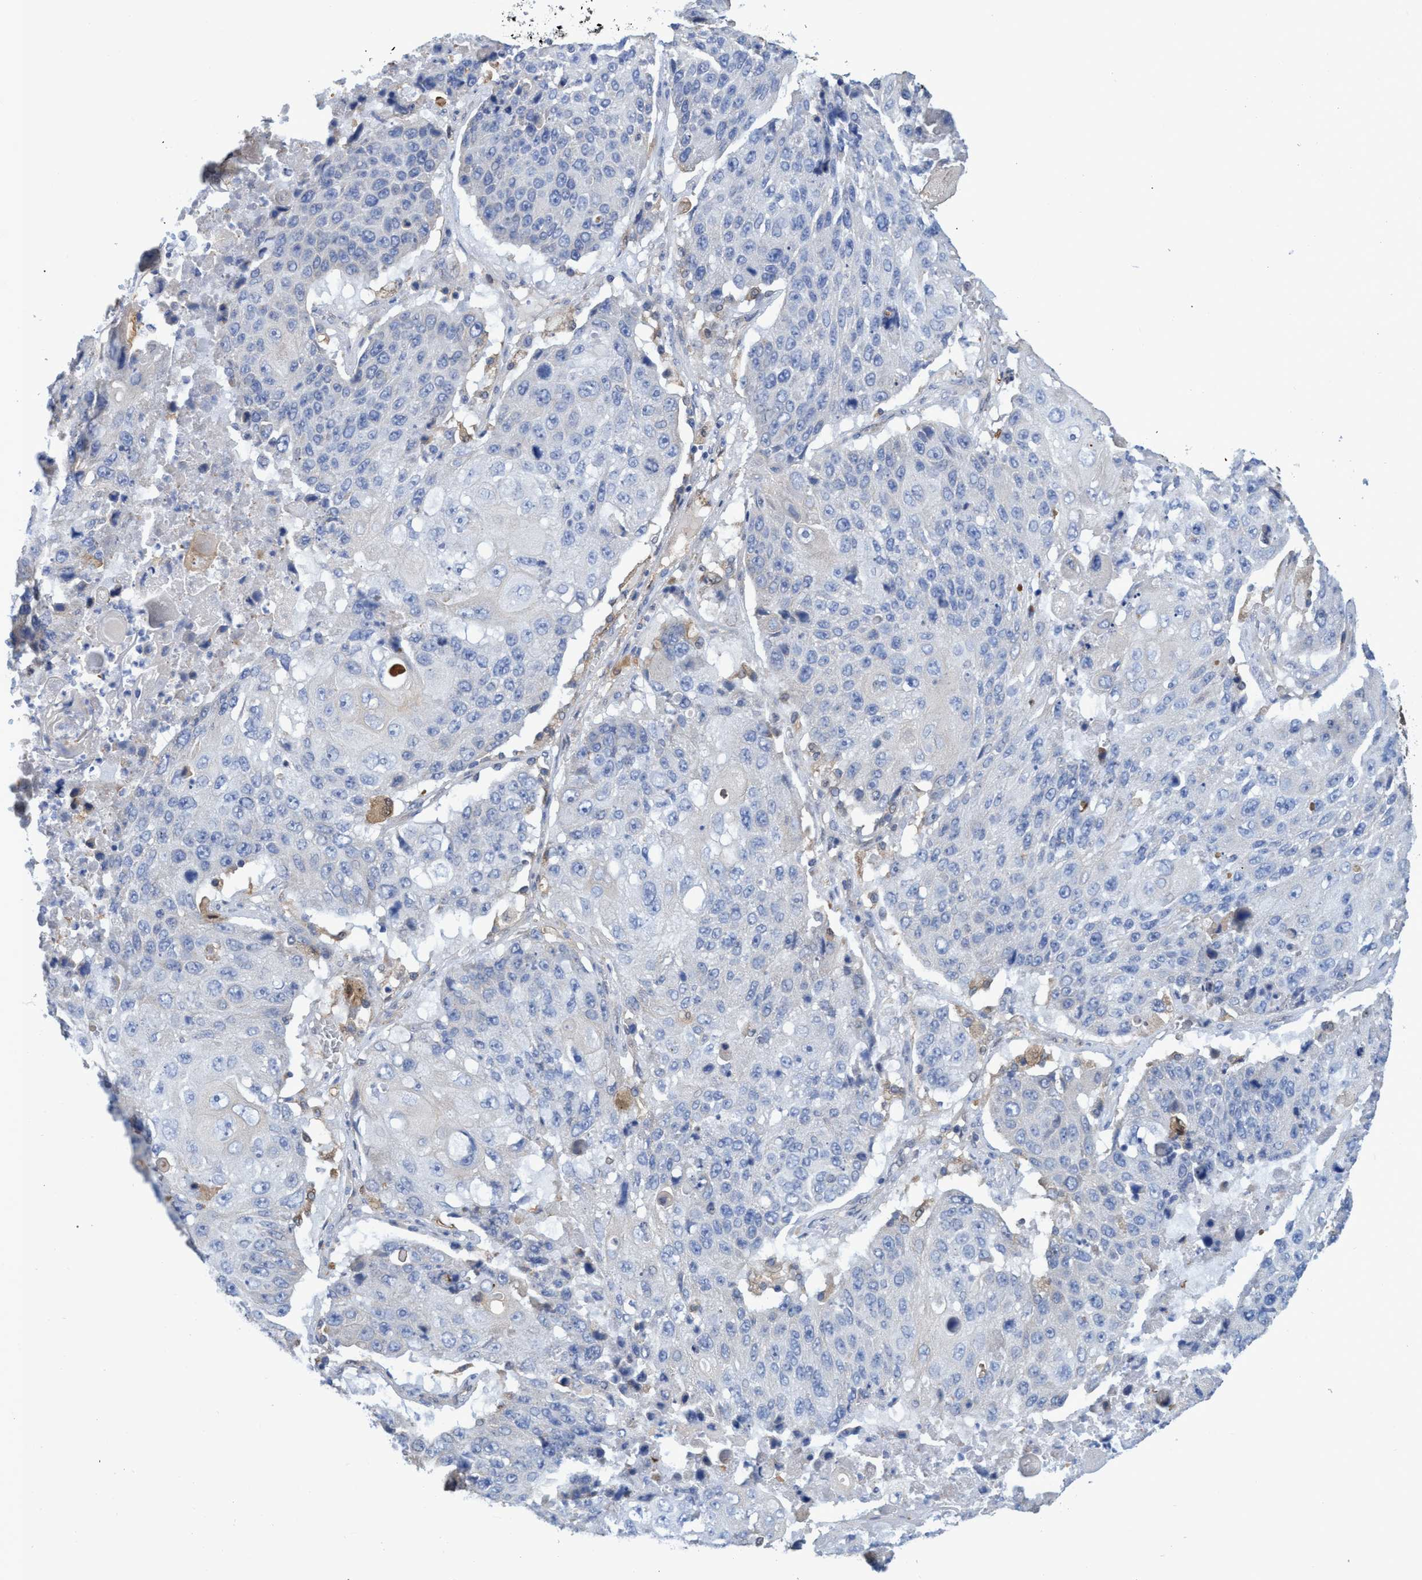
{"staining": {"intensity": "negative", "quantity": "none", "location": "none"}, "tissue": "lung cancer", "cell_type": "Tumor cells", "image_type": "cancer", "snomed": [{"axis": "morphology", "description": "Squamous cell carcinoma, NOS"}, {"axis": "topography", "description": "Lung"}], "caption": "An immunohistochemistry micrograph of squamous cell carcinoma (lung) is shown. There is no staining in tumor cells of squamous cell carcinoma (lung).", "gene": "PNPO", "patient": {"sex": "male", "age": 61}}